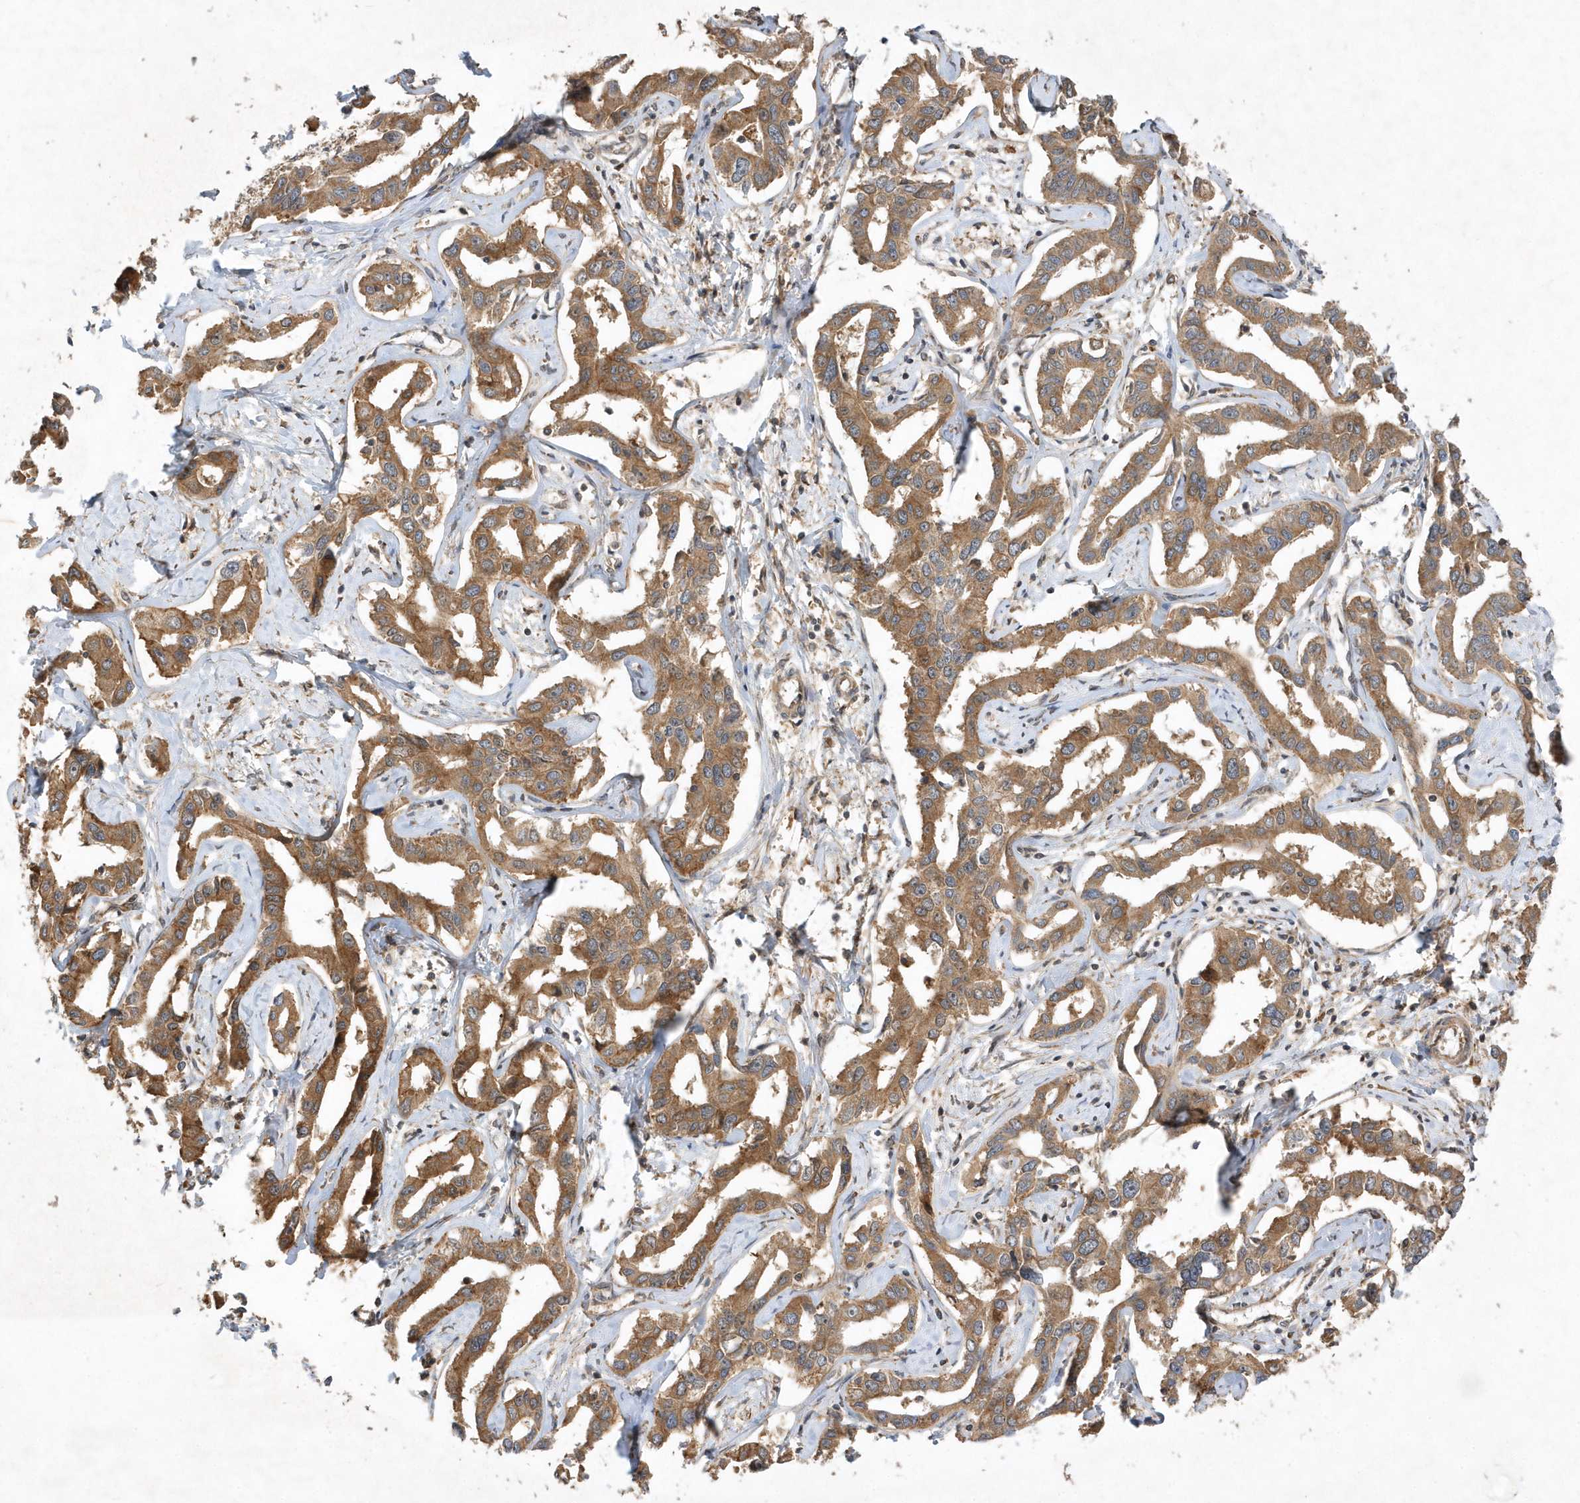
{"staining": {"intensity": "moderate", "quantity": ">75%", "location": "cytoplasmic/membranous"}, "tissue": "liver cancer", "cell_type": "Tumor cells", "image_type": "cancer", "snomed": [{"axis": "morphology", "description": "Cholangiocarcinoma"}, {"axis": "topography", "description": "Liver"}], "caption": "Immunohistochemical staining of liver cholangiocarcinoma exhibits medium levels of moderate cytoplasmic/membranous positivity in approximately >75% of tumor cells.", "gene": "GFM2", "patient": {"sex": "male", "age": 59}}